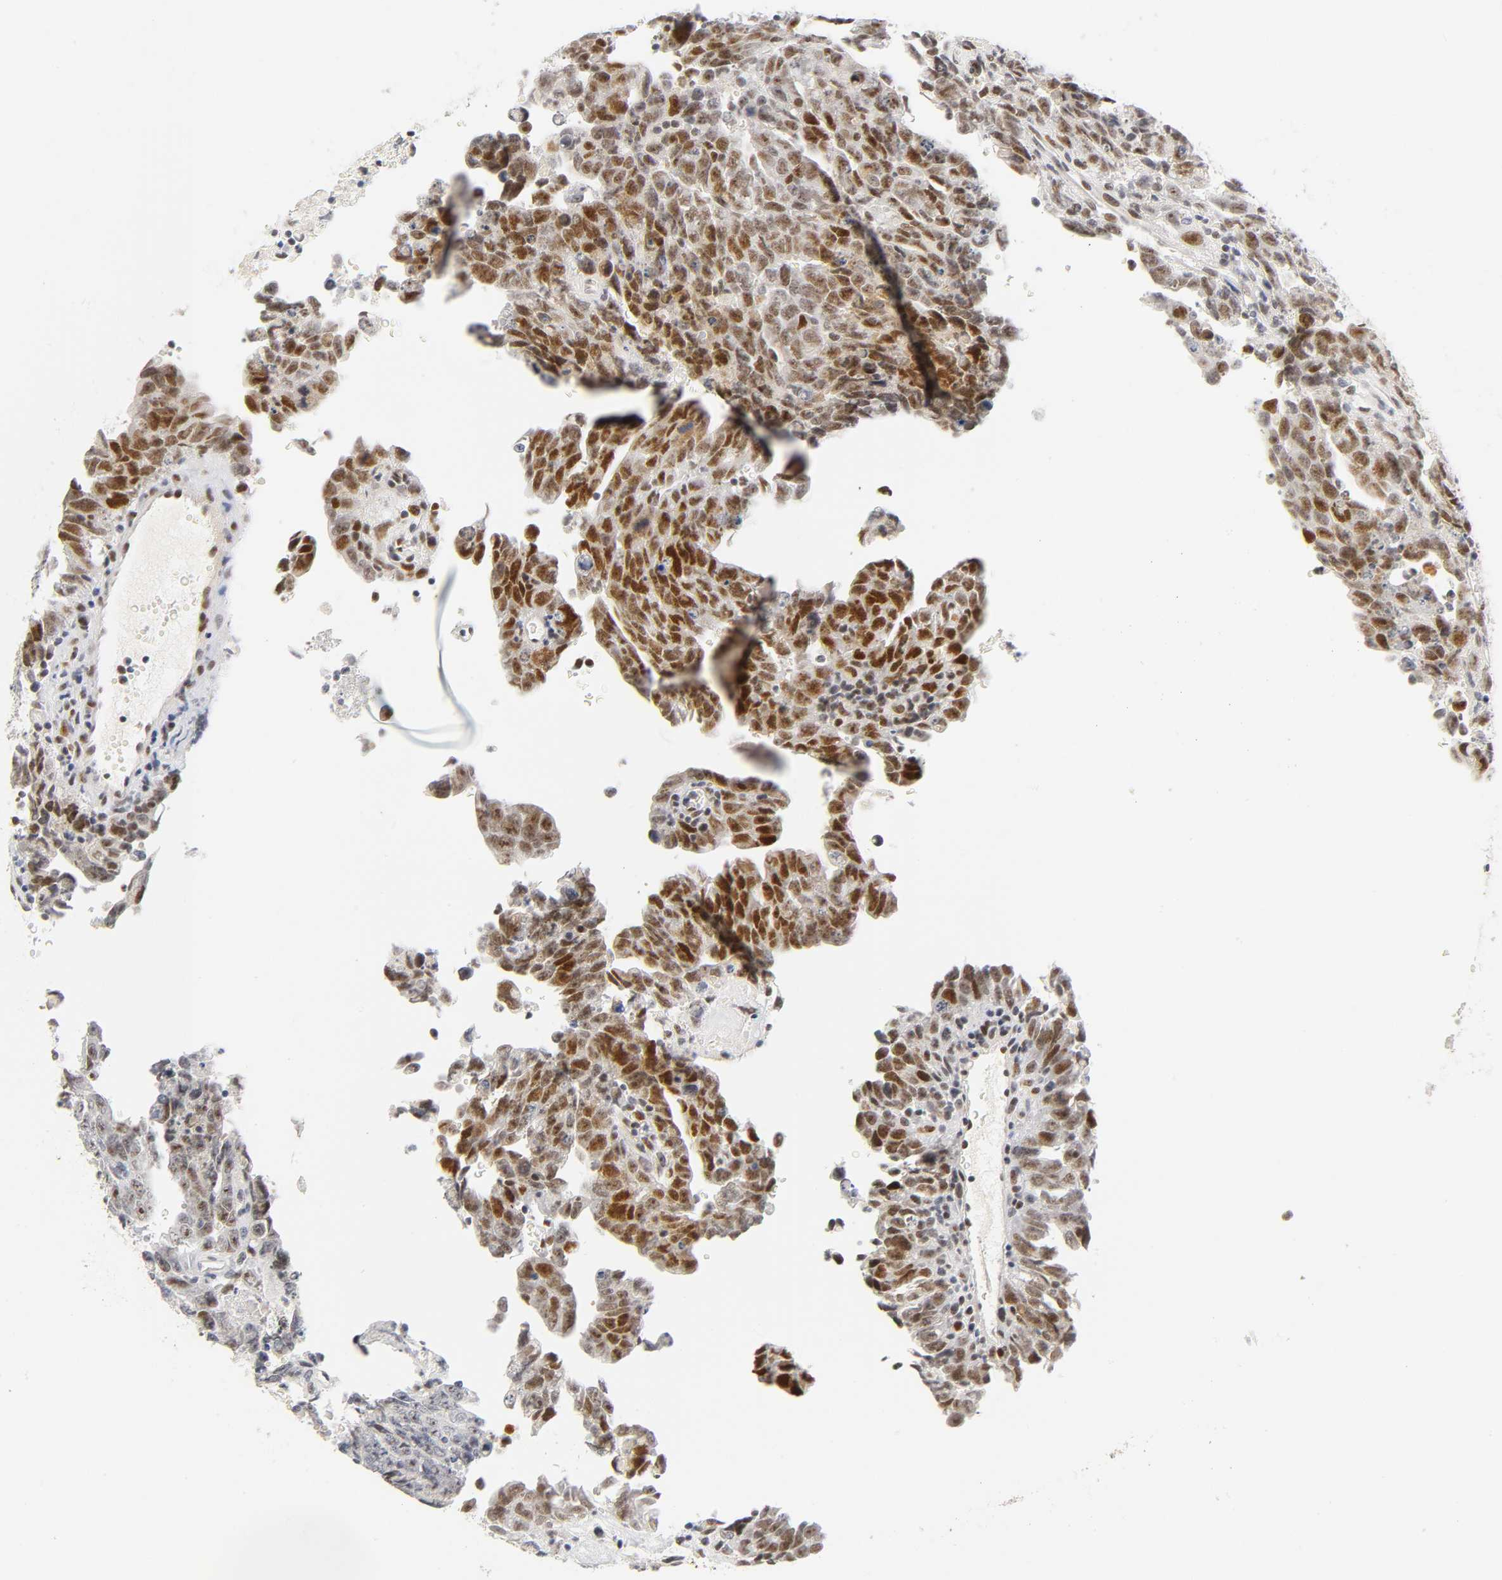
{"staining": {"intensity": "moderate", "quantity": ">75%", "location": "nuclear"}, "tissue": "testis cancer", "cell_type": "Tumor cells", "image_type": "cancer", "snomed": [{"axis": "morphology", "description": "Carcinoma, Embryonal, NOS"}, {"axis": "topography", "description": "Testis"}], "caption": "The histopathology image displays immunohistochemical staining of testis cancer (embryonal carcinoma). There is moderate nuclear positivity is appreciated in about >75% of tumor cells. The protein of interest is stained brown, and the nuclei are stained in blue (DAB (3,3'-diaminobenzidine) IHC with brightfield microscopy, high magnification).", "gene": "MNAT1", "patient": {"sex": "male", "age": 28}}